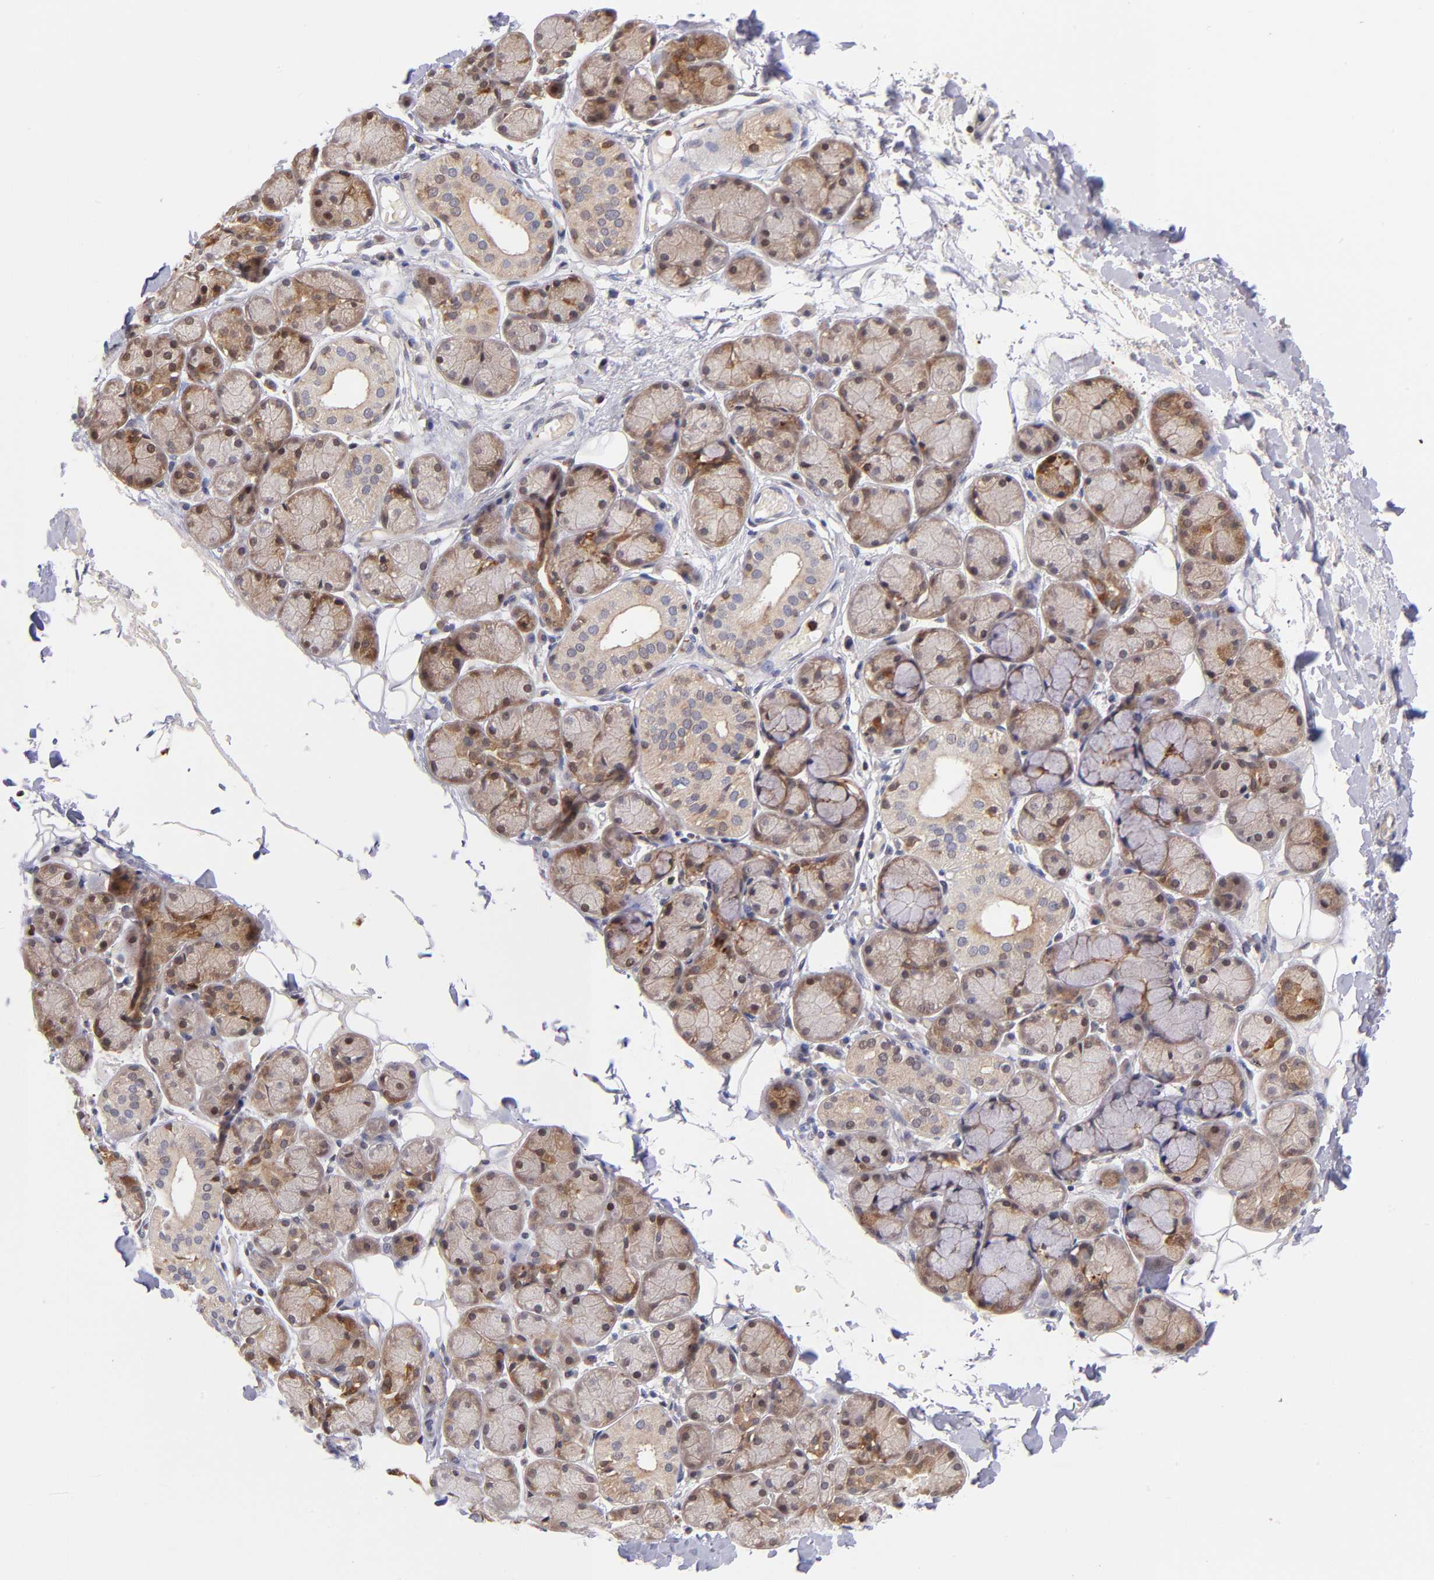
{"staining": {"intensity": "moderate", "quantity": ">75%", "location": "cytoplasmic/membranous,nuclear"}, "tissue": "salivary gland", "cell_type": "Glandular cells", "image_type": "normal", "snomed": [{"axis": "morphology", "description": "Normal tissue, NOS"}, {"axis": "topography", "description": "Skeletal muscle"}, {"axis": "topography", "description": "Oral tissue"}, {"axis": "topography", "description": "Salivary gland"}, {"axis": "topography", "description": "Peripheral nerve tissue"}], "caption": "Immunohistochemistry (IHC) image of benign salivary gland: salivary gland stained using immunohistochemistry displays medium levels of moderate protein expression localized specifically in the cytoplasmic/membranous,nuclear of glandular cells, appearing as a cytoplasmic/membranous,nuclear brown color.", "gene": "YWHAB", "patient": {"sex": "male", "age": 54}}